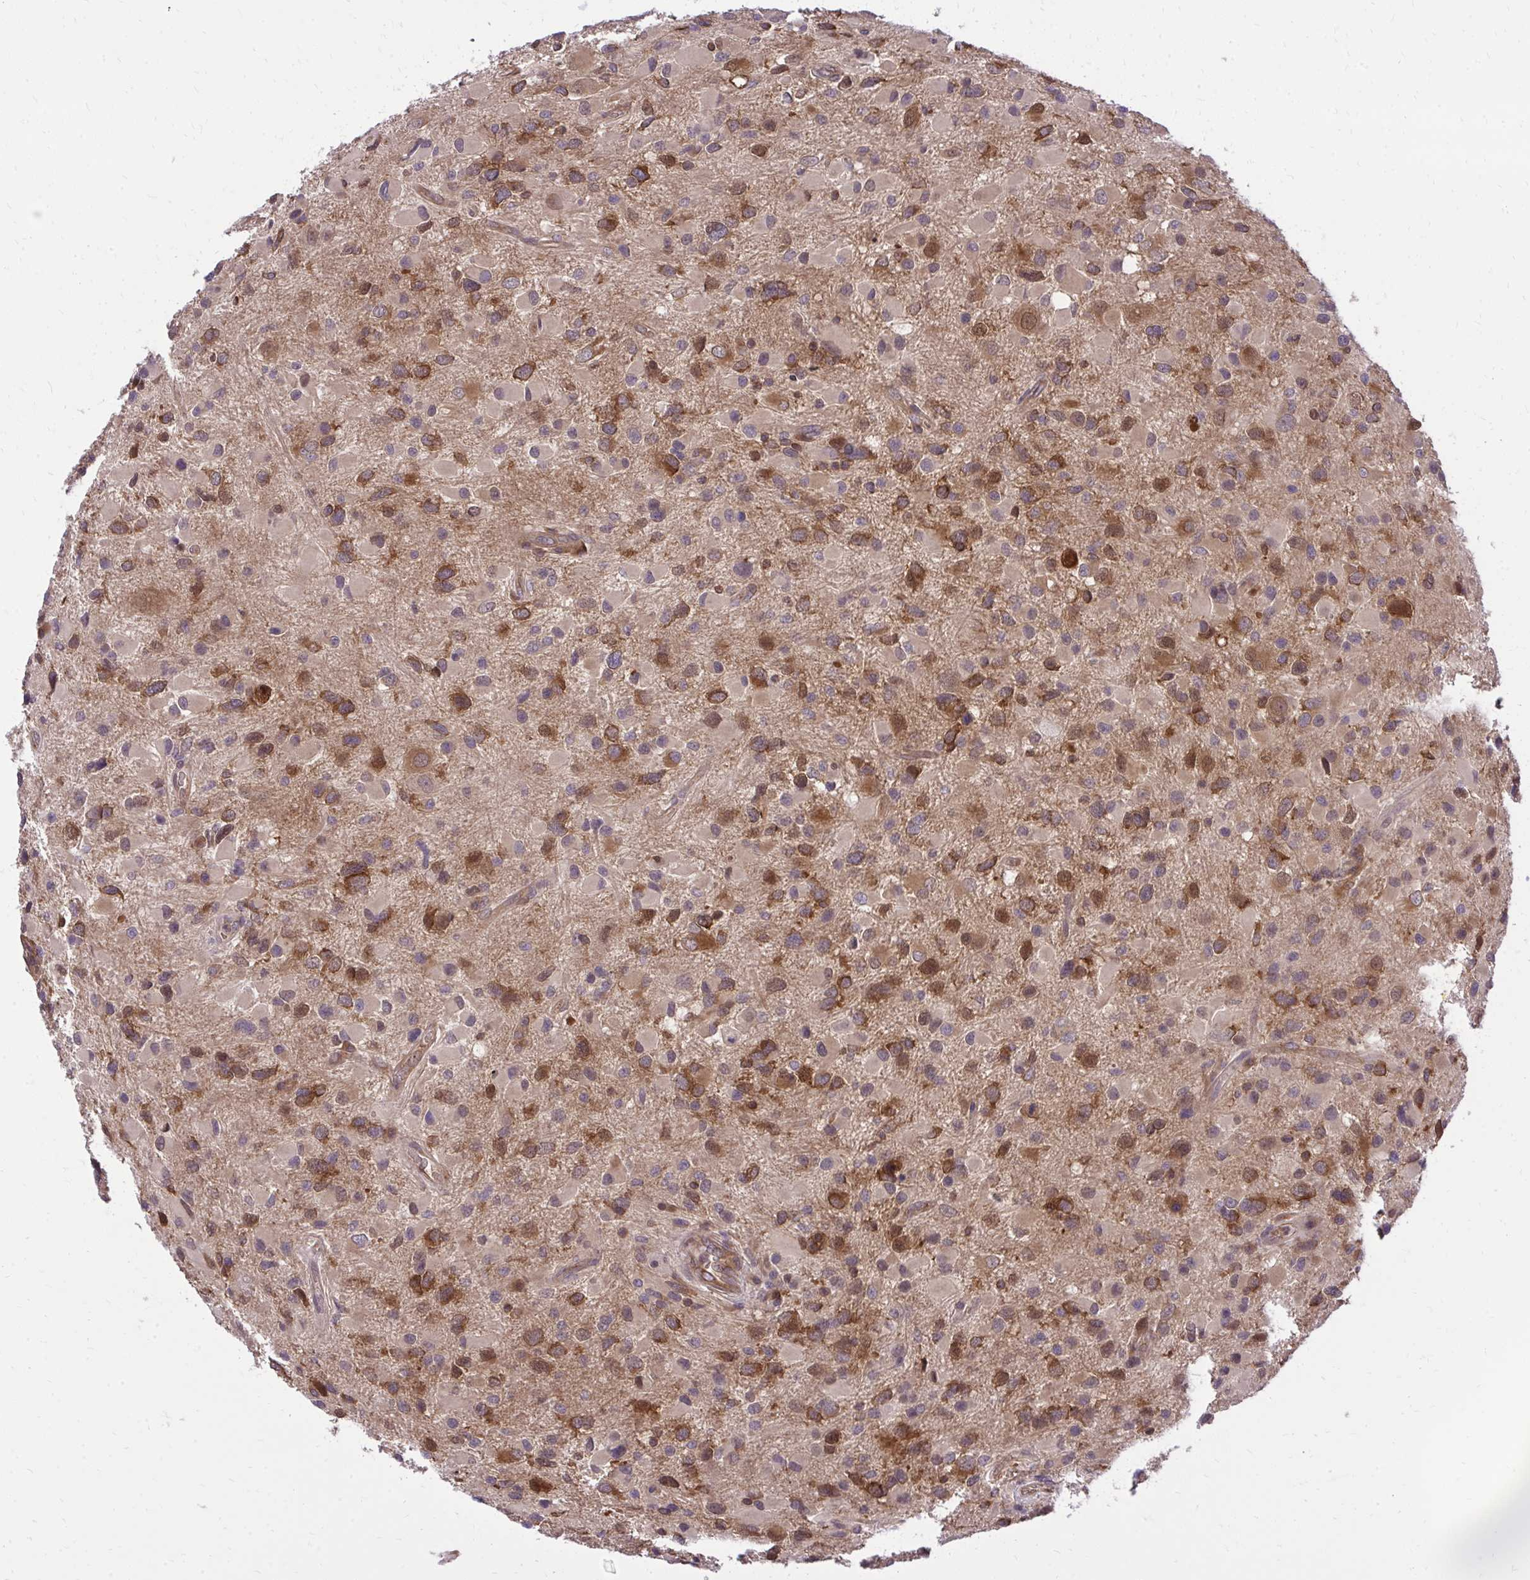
{"staining": {"intensity": "moderate", "quantity": ">75%", "location": "cytoplasmic/membranous"}, "tissue": "glioma", "cell_type": "Tumor cells", "image_type": "cancer", "snomed": [{"axis": "morphology", "description": "Glioma, malignant, Low grade"}, {"axis": "topography", "description": "Brain"}], "caption": "Glioma was stained to show a protein in brown. There is medium levels of moderate cytoplasmic/membranous staining in approximately >75% of tumor cells.", "gene": "PPP5C", "patient": {"sex": "female", "age": 32}}